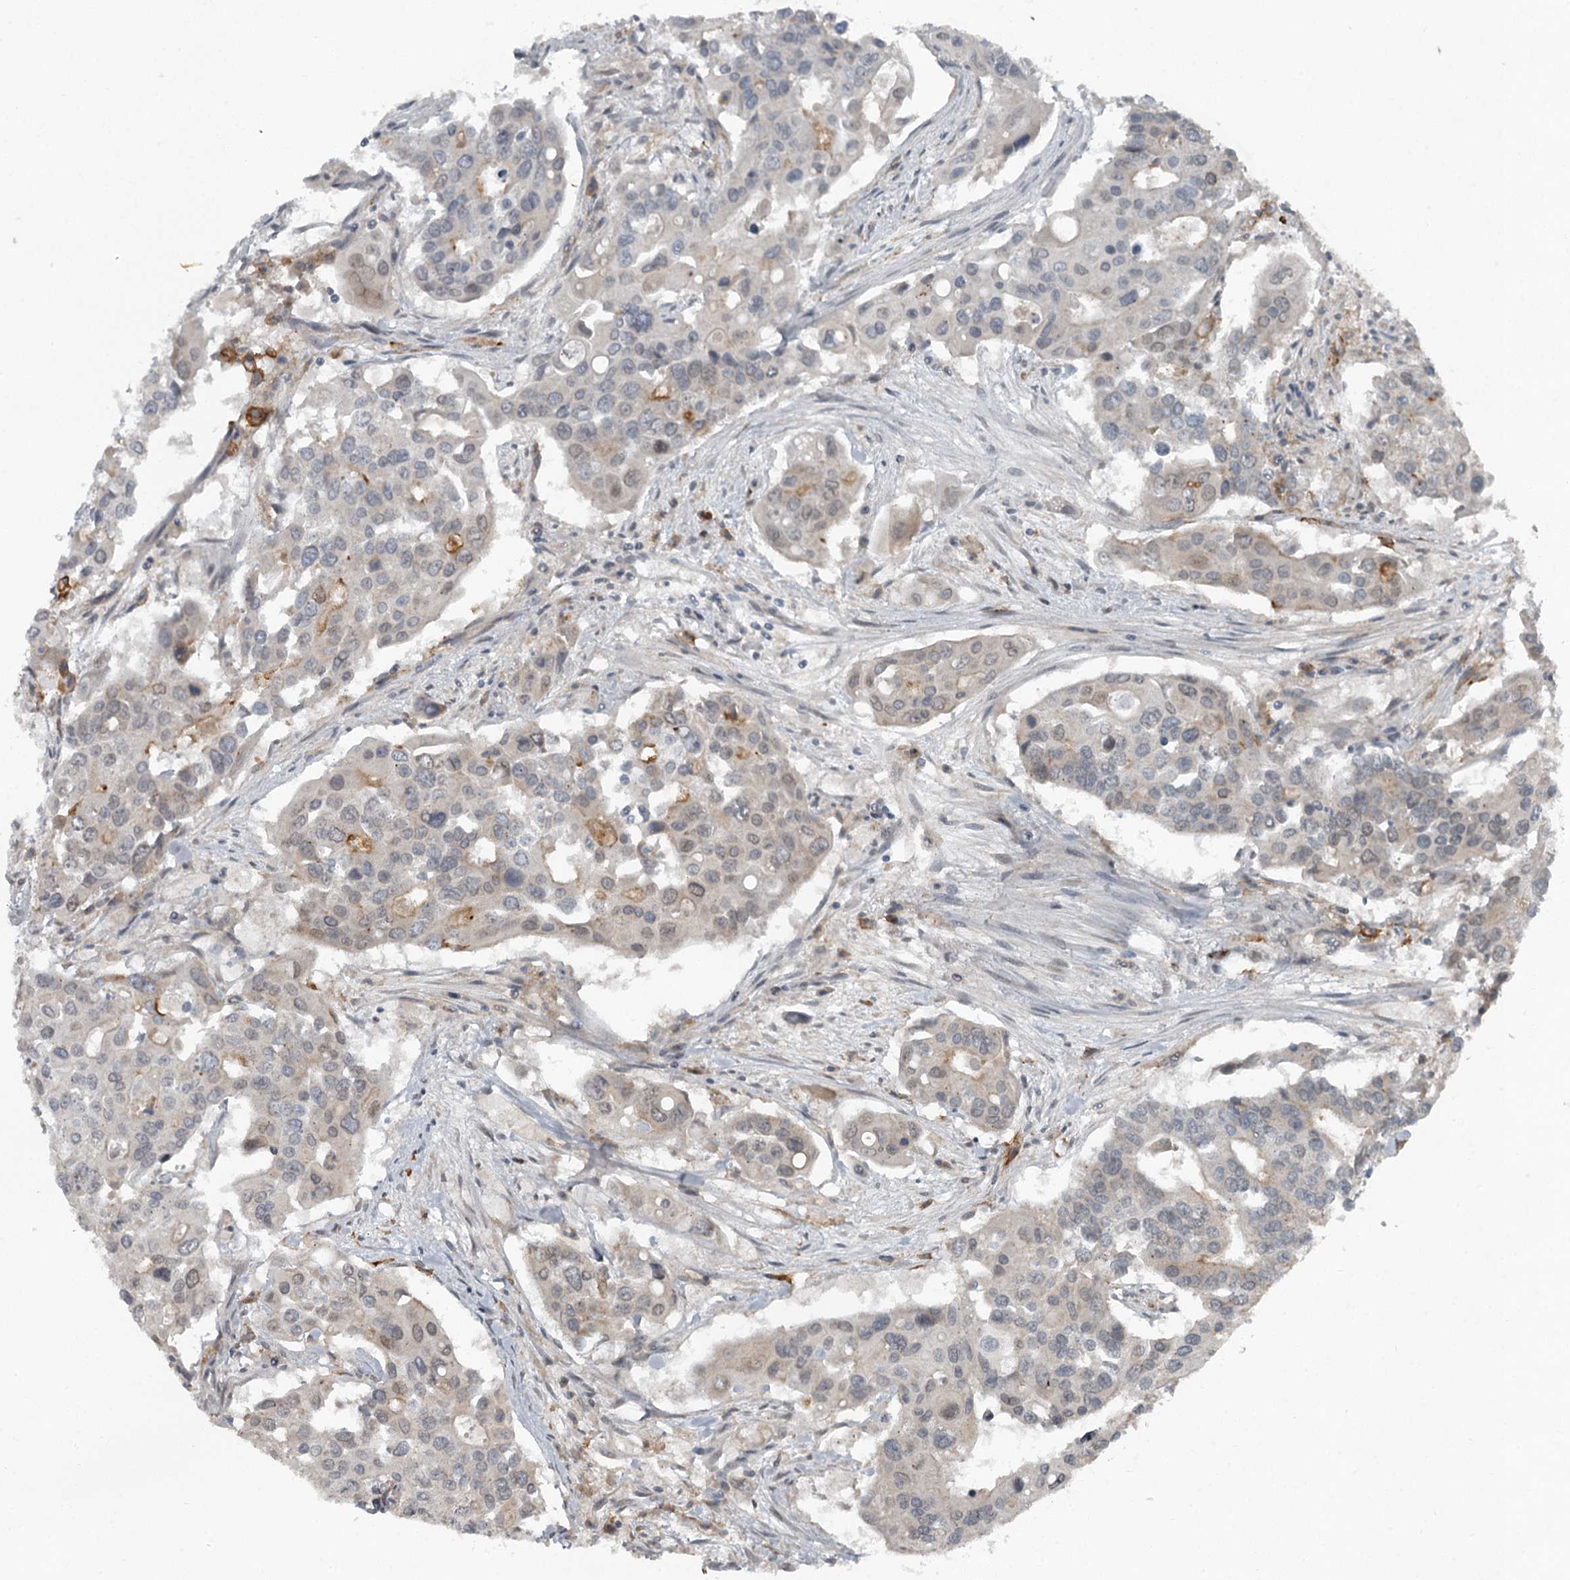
{"staining": {"intensity": "weak", "quantity": "<25%", "location": "cytoplasmic/membranous"}, "tissue": "colorectal cancer", "cell_type": "Tumor cells", "image_type": "cancer", "snomed": [{"axis": "morphology", "description": "Adenocarcinoma, NOS"}, {"axis": "topography", "description": "Colon"}], "caption": "Immunohistochemical staining of human colorectal cancer (adenocarcinoma) shows no significant staining in tumor cells. (DAB (3,3'-diaminobenzidine) IHC with hematoxylin counter stain).", "gene": "SLC39A8", "patient": {"sex": "male", "age": 77}}